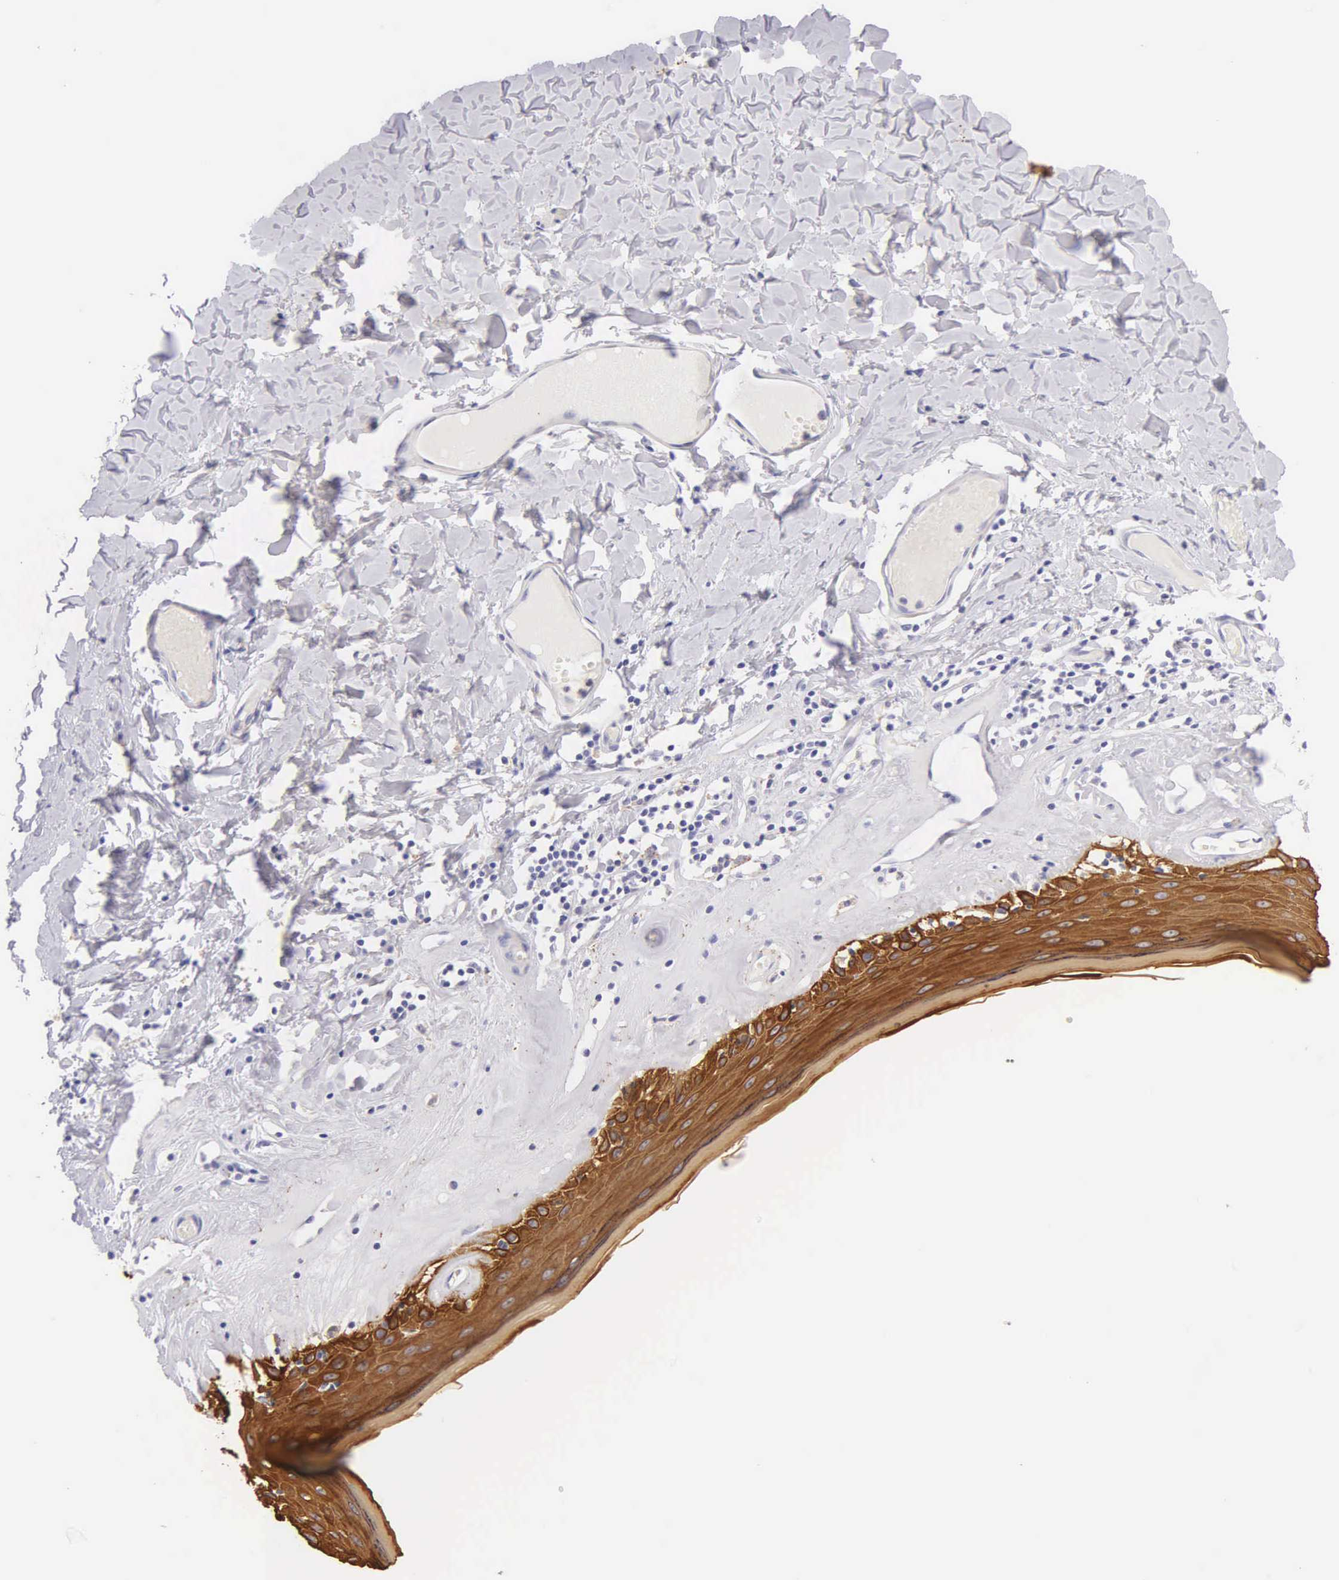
{"staining": {"intensity": "strong", "quantity": ">75%", "location": "cytoplasmic/membranous"}, "tissue": "skin", "cell_type": "Epidermal cells", "image_type": "normal", "snomed": [{"axis": "morphology", "description": "Normal tissue, NOS"}, {"axis": "topography", "description": "Vascular tissue"}, {"axis": "topography", "description": "Vulva"}, {"axis": "topography", "description": "Peripheral nerve tissue"}], "caption": "A high-resolution histopathology image shows immunohistochemistry (IHC) staining of benign skin, which reveals strong cytoplasmic/membranous staining in about >75% of epidermal cells. (IHC, brightfield microscopy, high magnification).", "gene": "KRT14", "patient": {"sex": "female", "age": 86}}